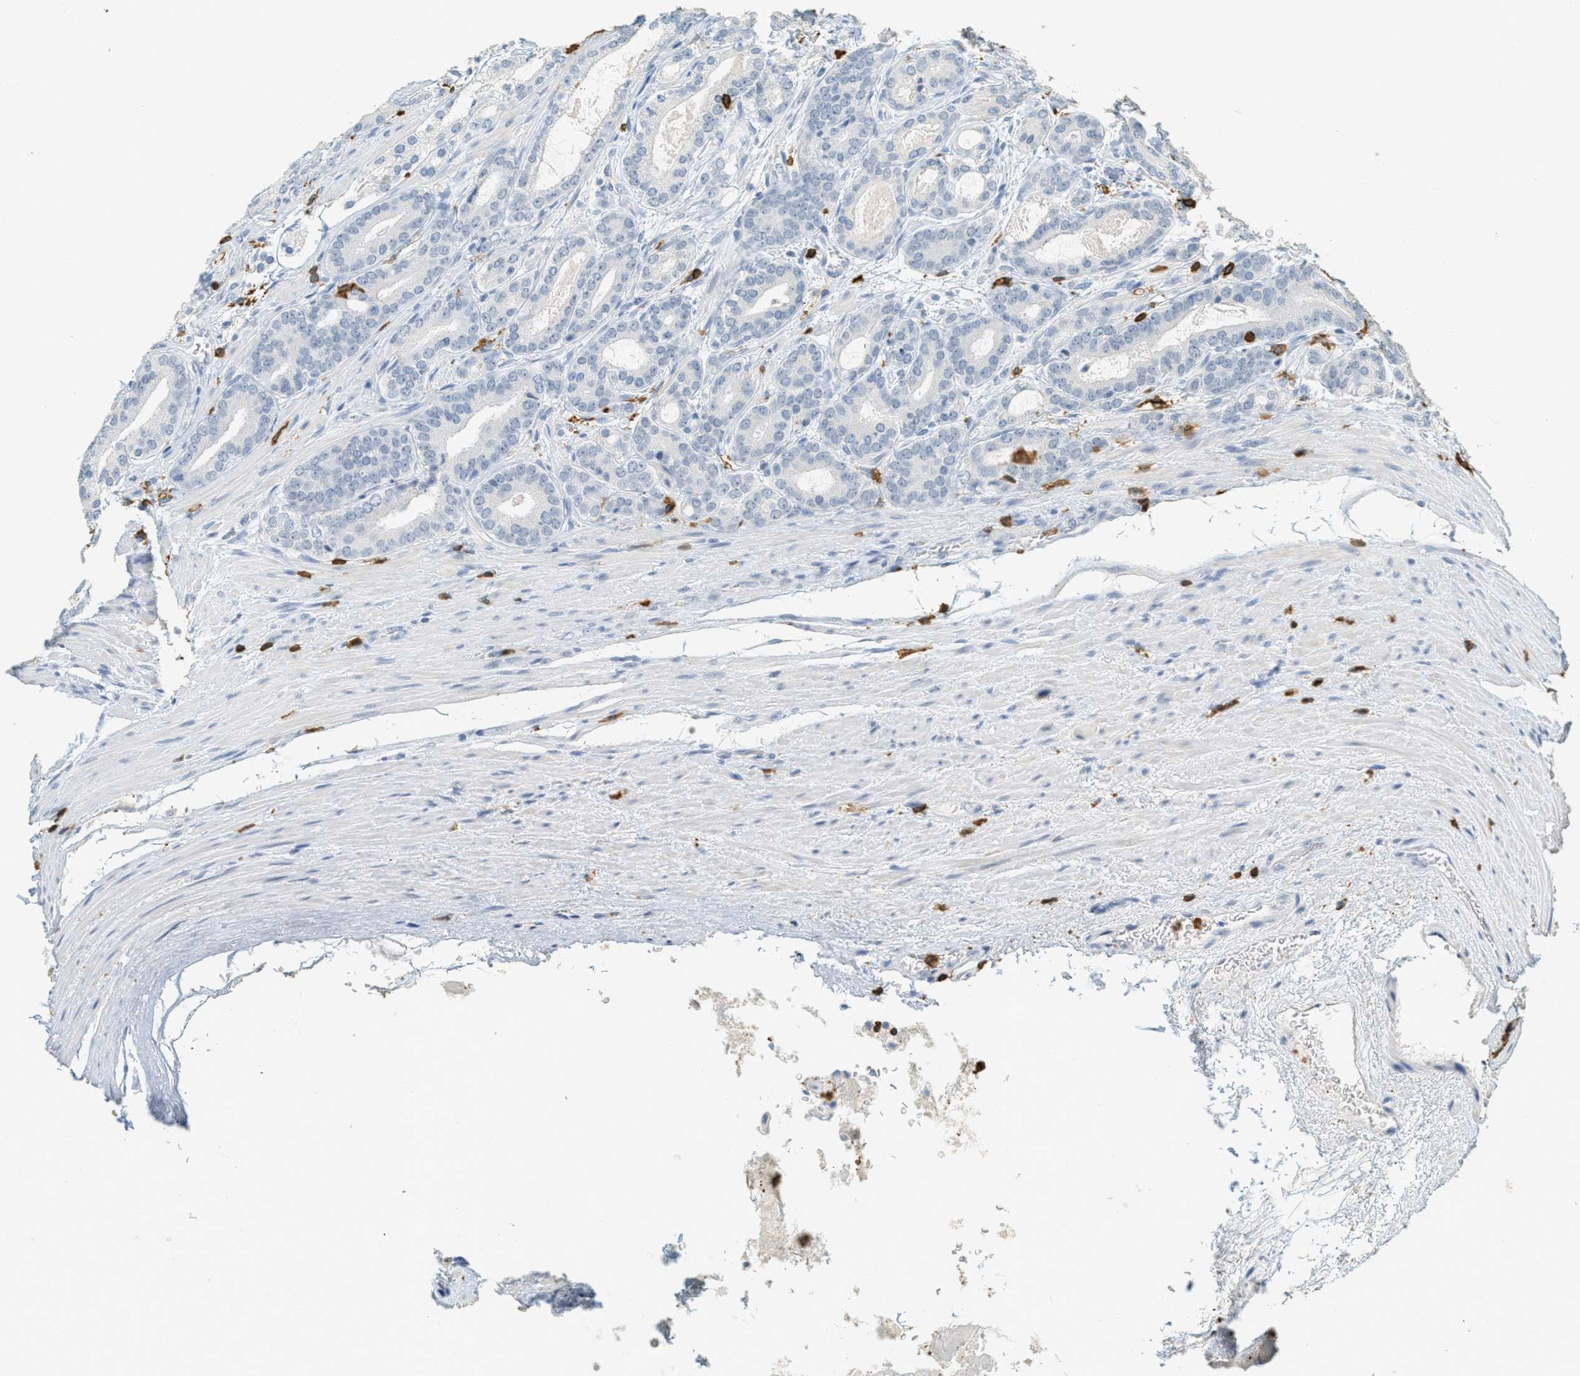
{"staining": {"intensity": "negative", "quantity": "none", "location": "none"}, "tissue": "prostate cancer", "cell_type": "Tumor cells", "image_type": "cancer", "snomed": [{"axis": "morphology", "description": "Adenocarcinoma, High grade"}, {"axis": "topography", "description": "Prostate"}], "caption": "Protein analysis of prostate cancer demonstrates no significant staining in tumor cells. Nuclei are stained in blue.", "gene": "LSP1", "patient": {"sex": "male", "age": 60}}